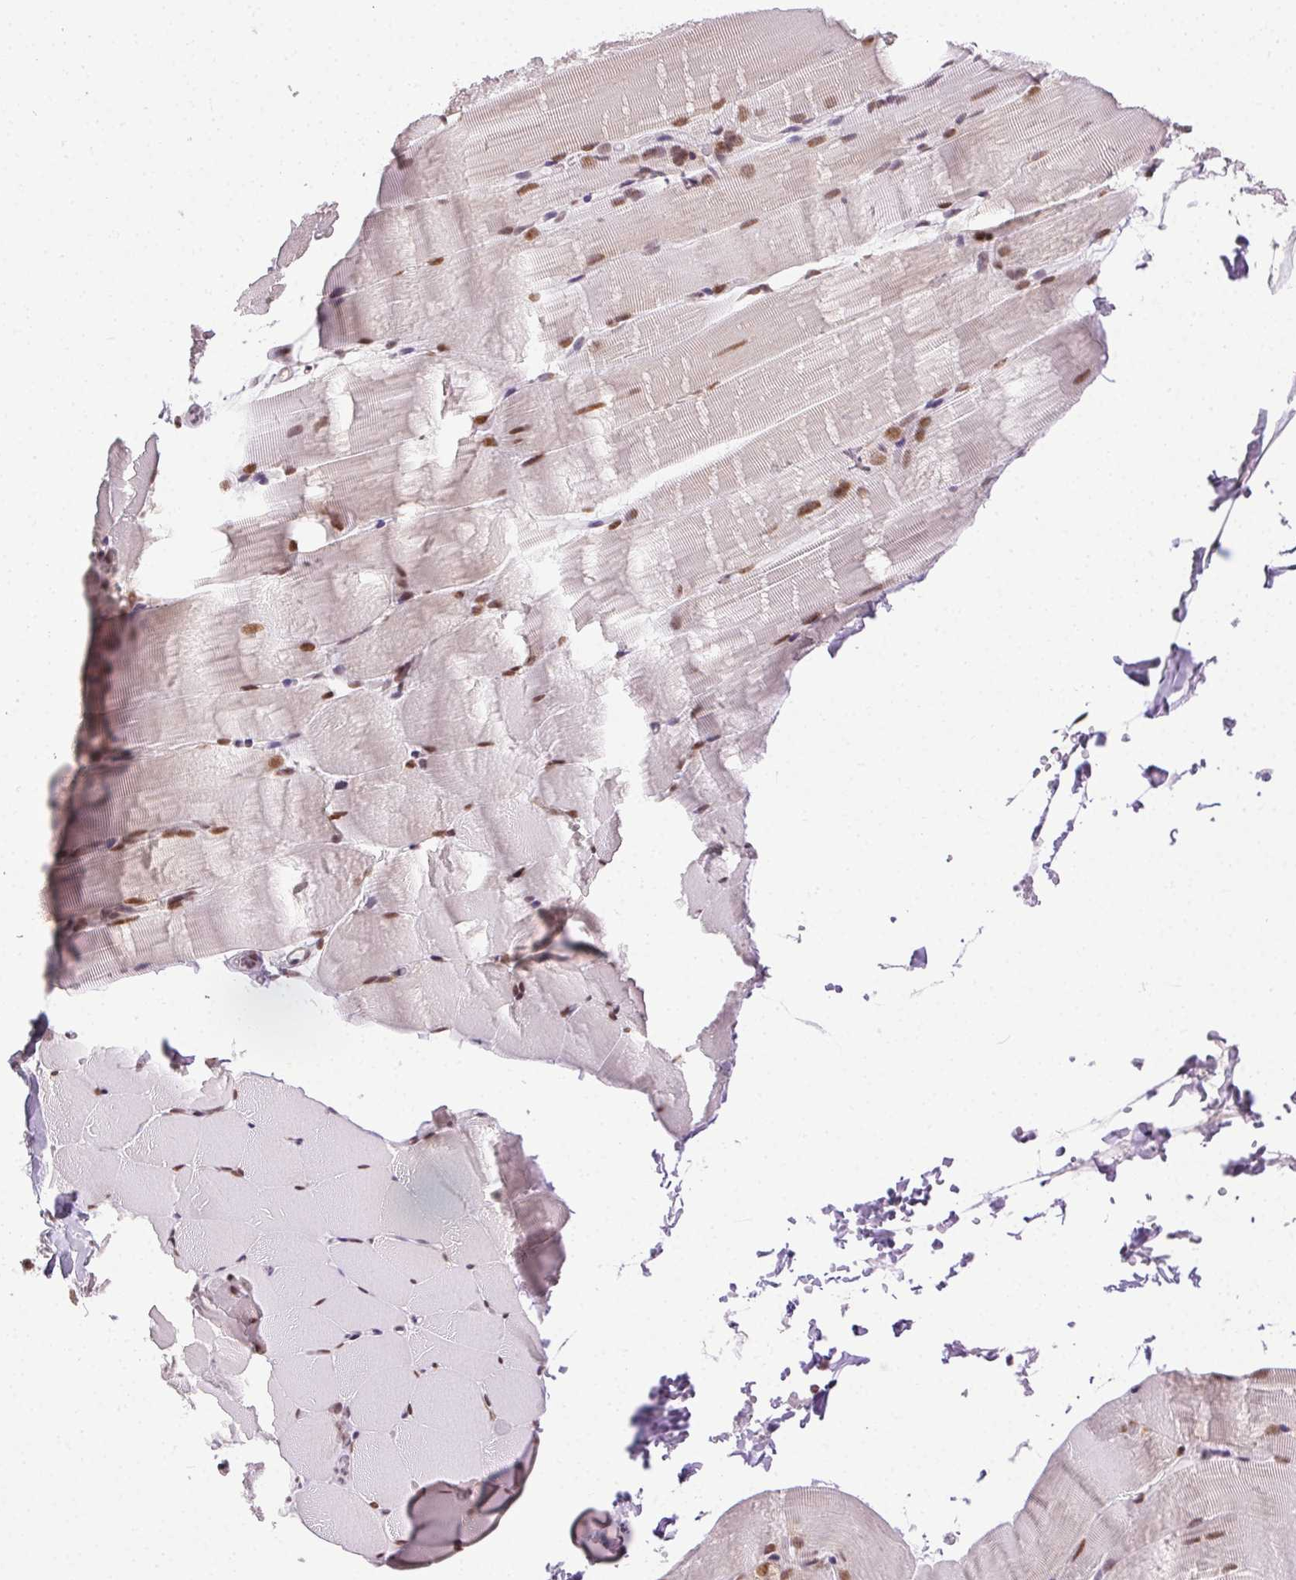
{"staining": {"intensity": "moderate", "quantity": "25%-75%", "location": "nuclear"}, "tissue": "skeletal muscle", "cell_type": "Myocytes", "image_type": "normal", "snomed": [{"axis": "morphology", "description": "Normal tissue, NOS"}, {"axis": "topography", "description": "Skeletal muscle"}], "caption": "Brown immunohistochemical staining in normal skeletal muscle shows moderate nuclear positivity in about 25%-75% of myocytes.", "gene": "TRA2B", "patient": {"sex": "female", "age": 37}}